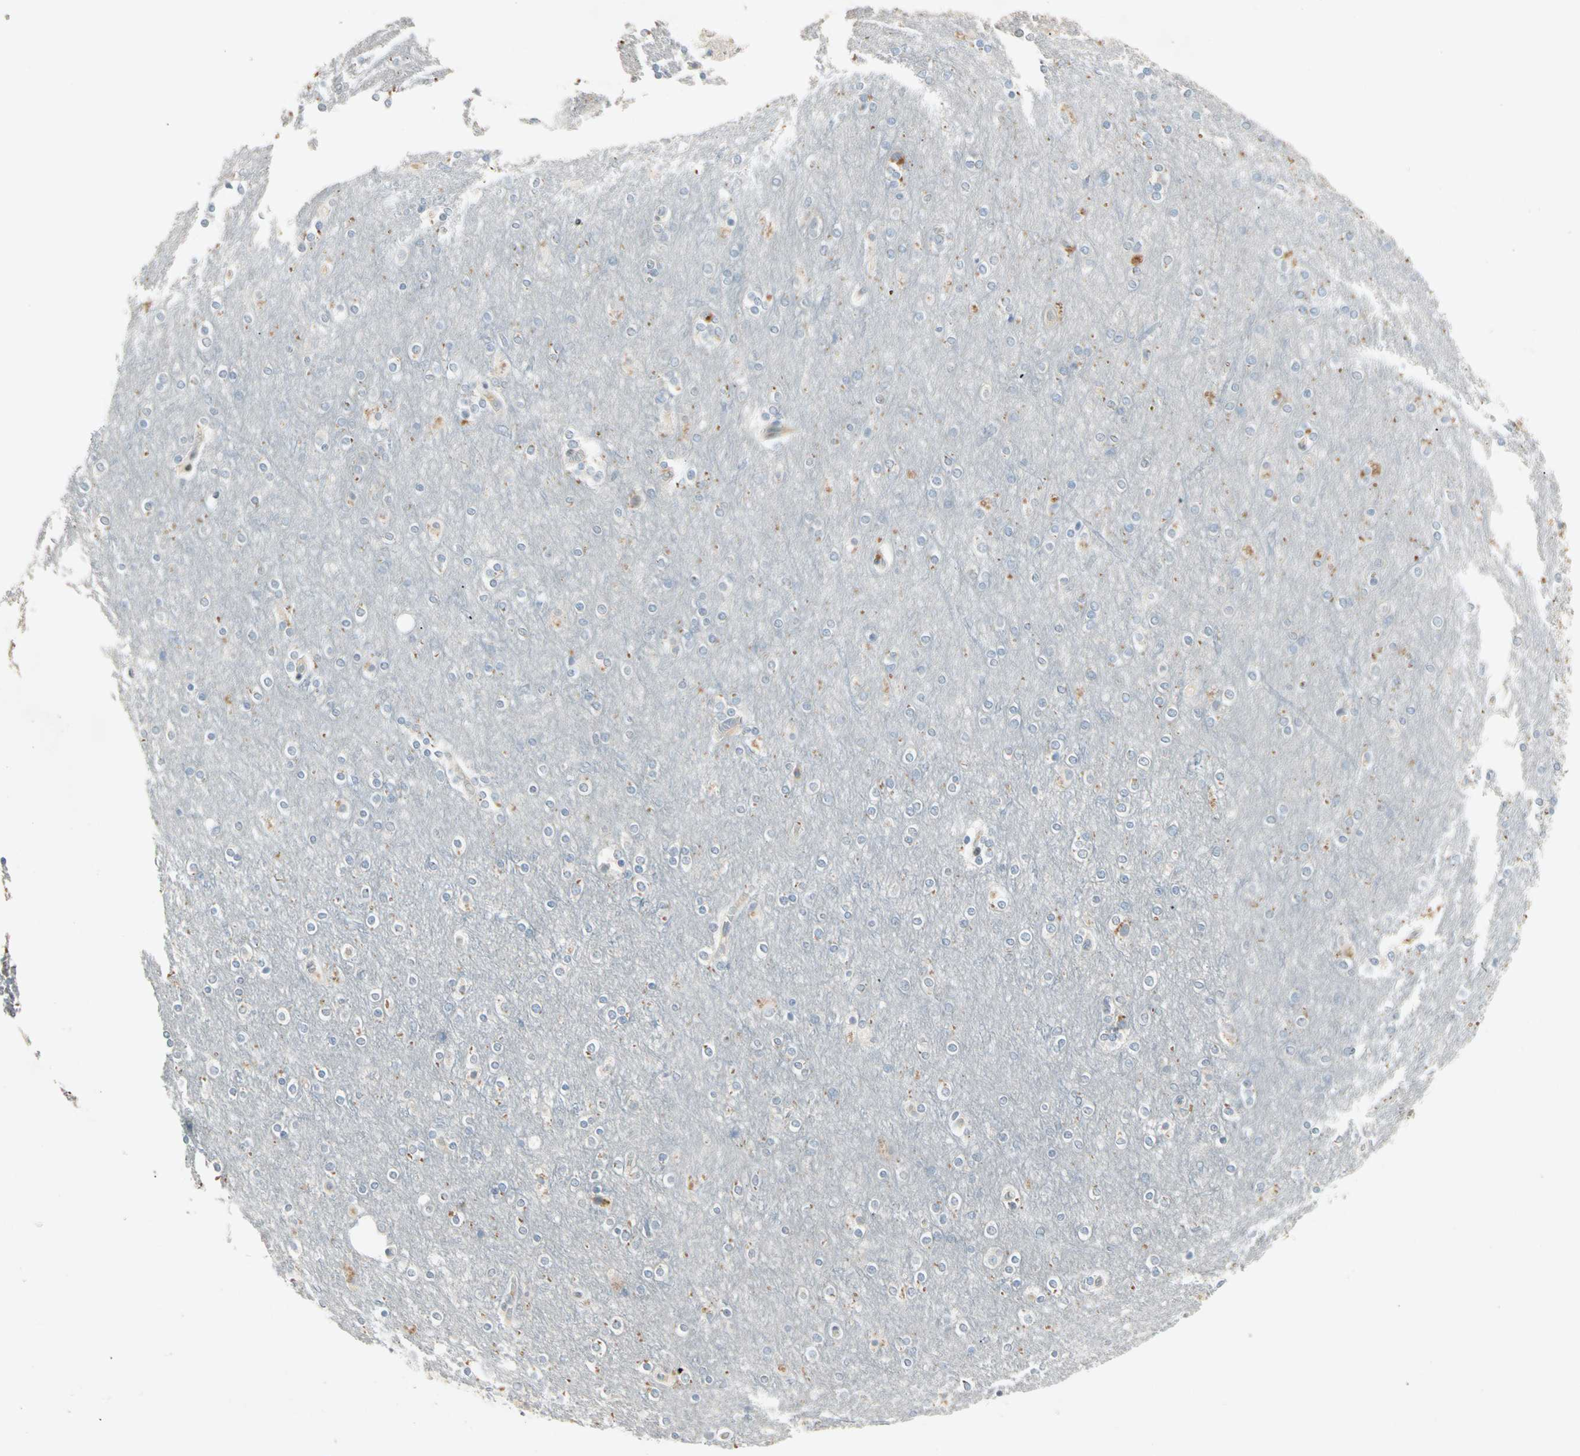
{"staining": {"intensity": "negative", "quantity": "none", "location": "none"}, "tissue": "cerebral cortex", "cell_type": "Endothelial cells", "image_type": "normal", "snomed": [{"axis": "morphology", "description": "Normal tissue, NOS"}, {"axis": "topography", "description": "Cerebral cortex"}], "caption": "IHC of benign cerebral cortex reveals no staining in endothelial cells. Brightfield microscopy of immunohistochemistry (IHC) stained with DAB (brown) and hematoxylin (blue), captured at high magnification.", "gene": "IL1R1", "patient": {"sex": "female", "age": 54}}